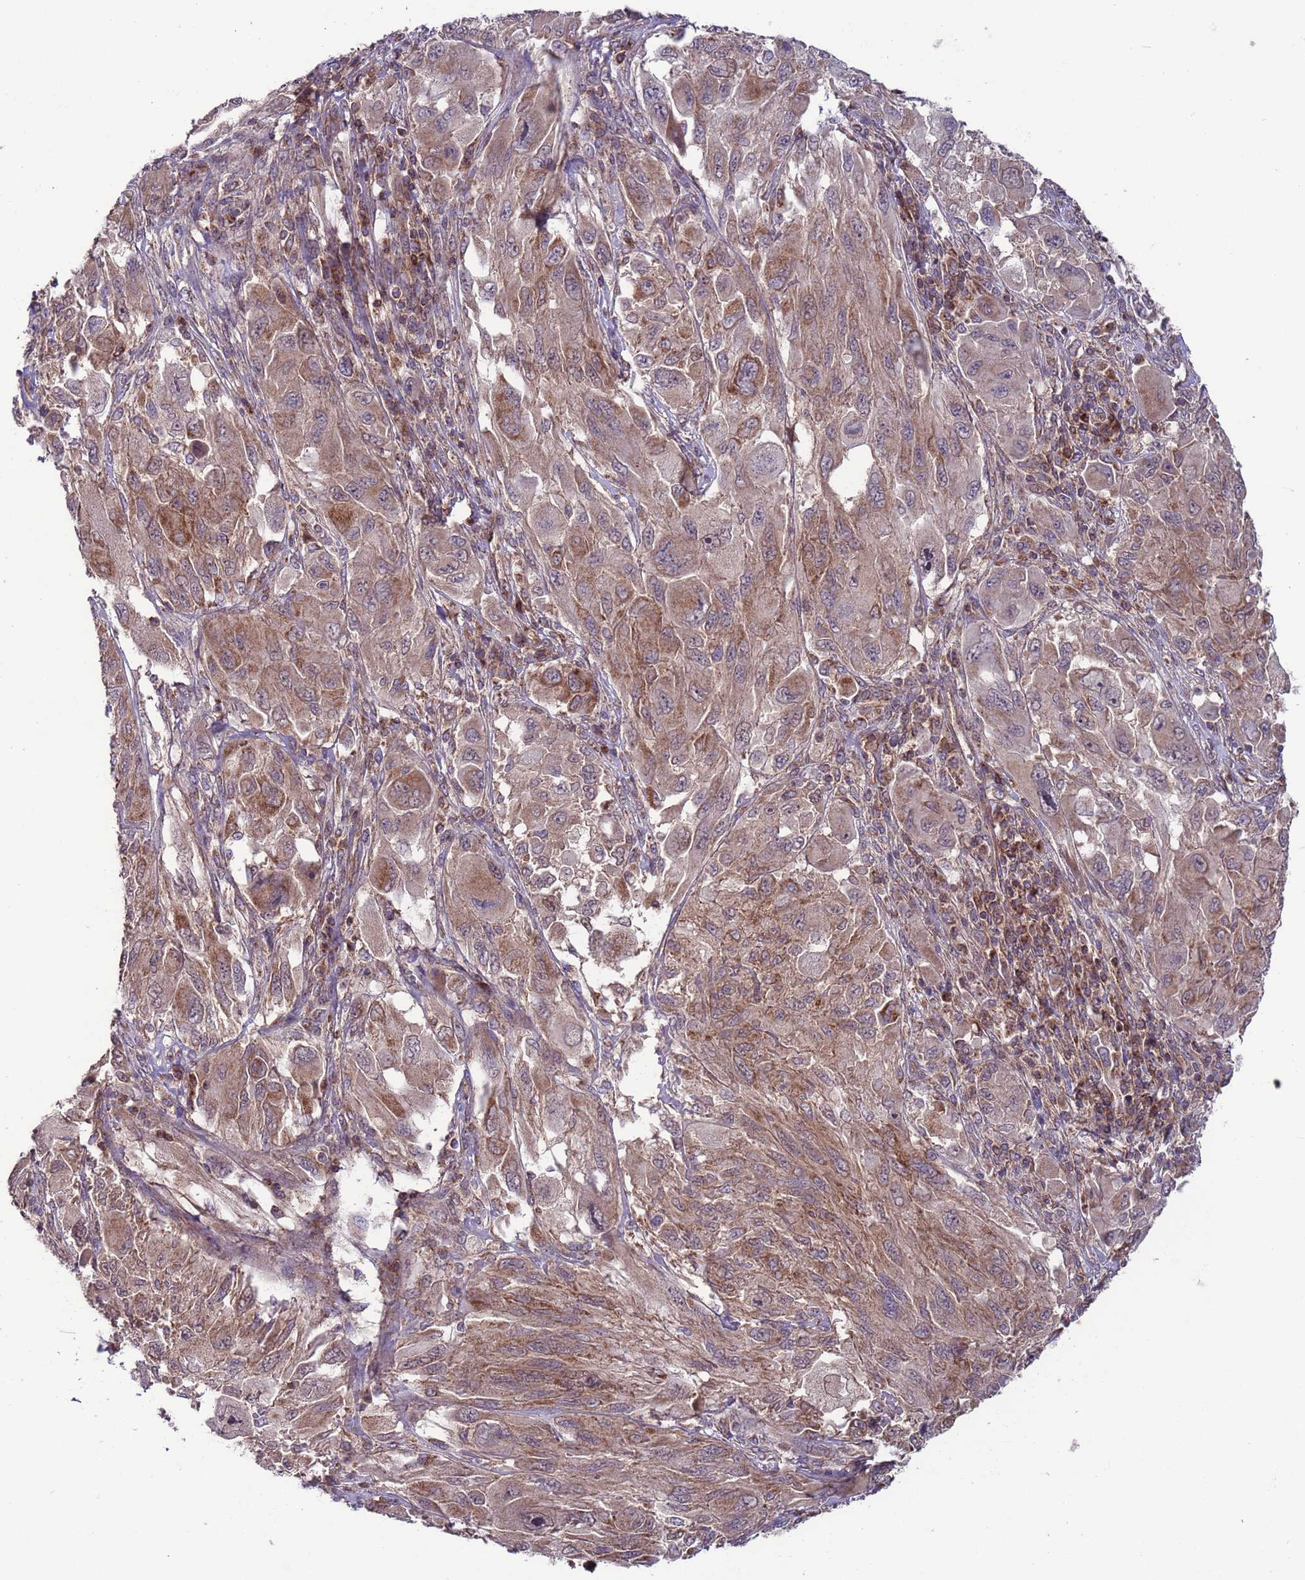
{"staining": {"intensity": "moderate", "quantity": ">75%", "location": "cytoplasmic/membranous"}, "tissue": "melanoma", "cell_type": "Tumor cells", "image_type": "cancer", "snomed": [{"axis": "morphology", "description": "Malignant melanoma, NOS"}, {"axis": "topography", "description": "Skin"}], "caption": "Brown immunohistochemical staining in melanoma demonstrates moderate cytoplasmic/membranous expression in approximately >75% of tumor cells.", "gene": "ACAD8", "patient": {"sex": "female", "age": 91}}